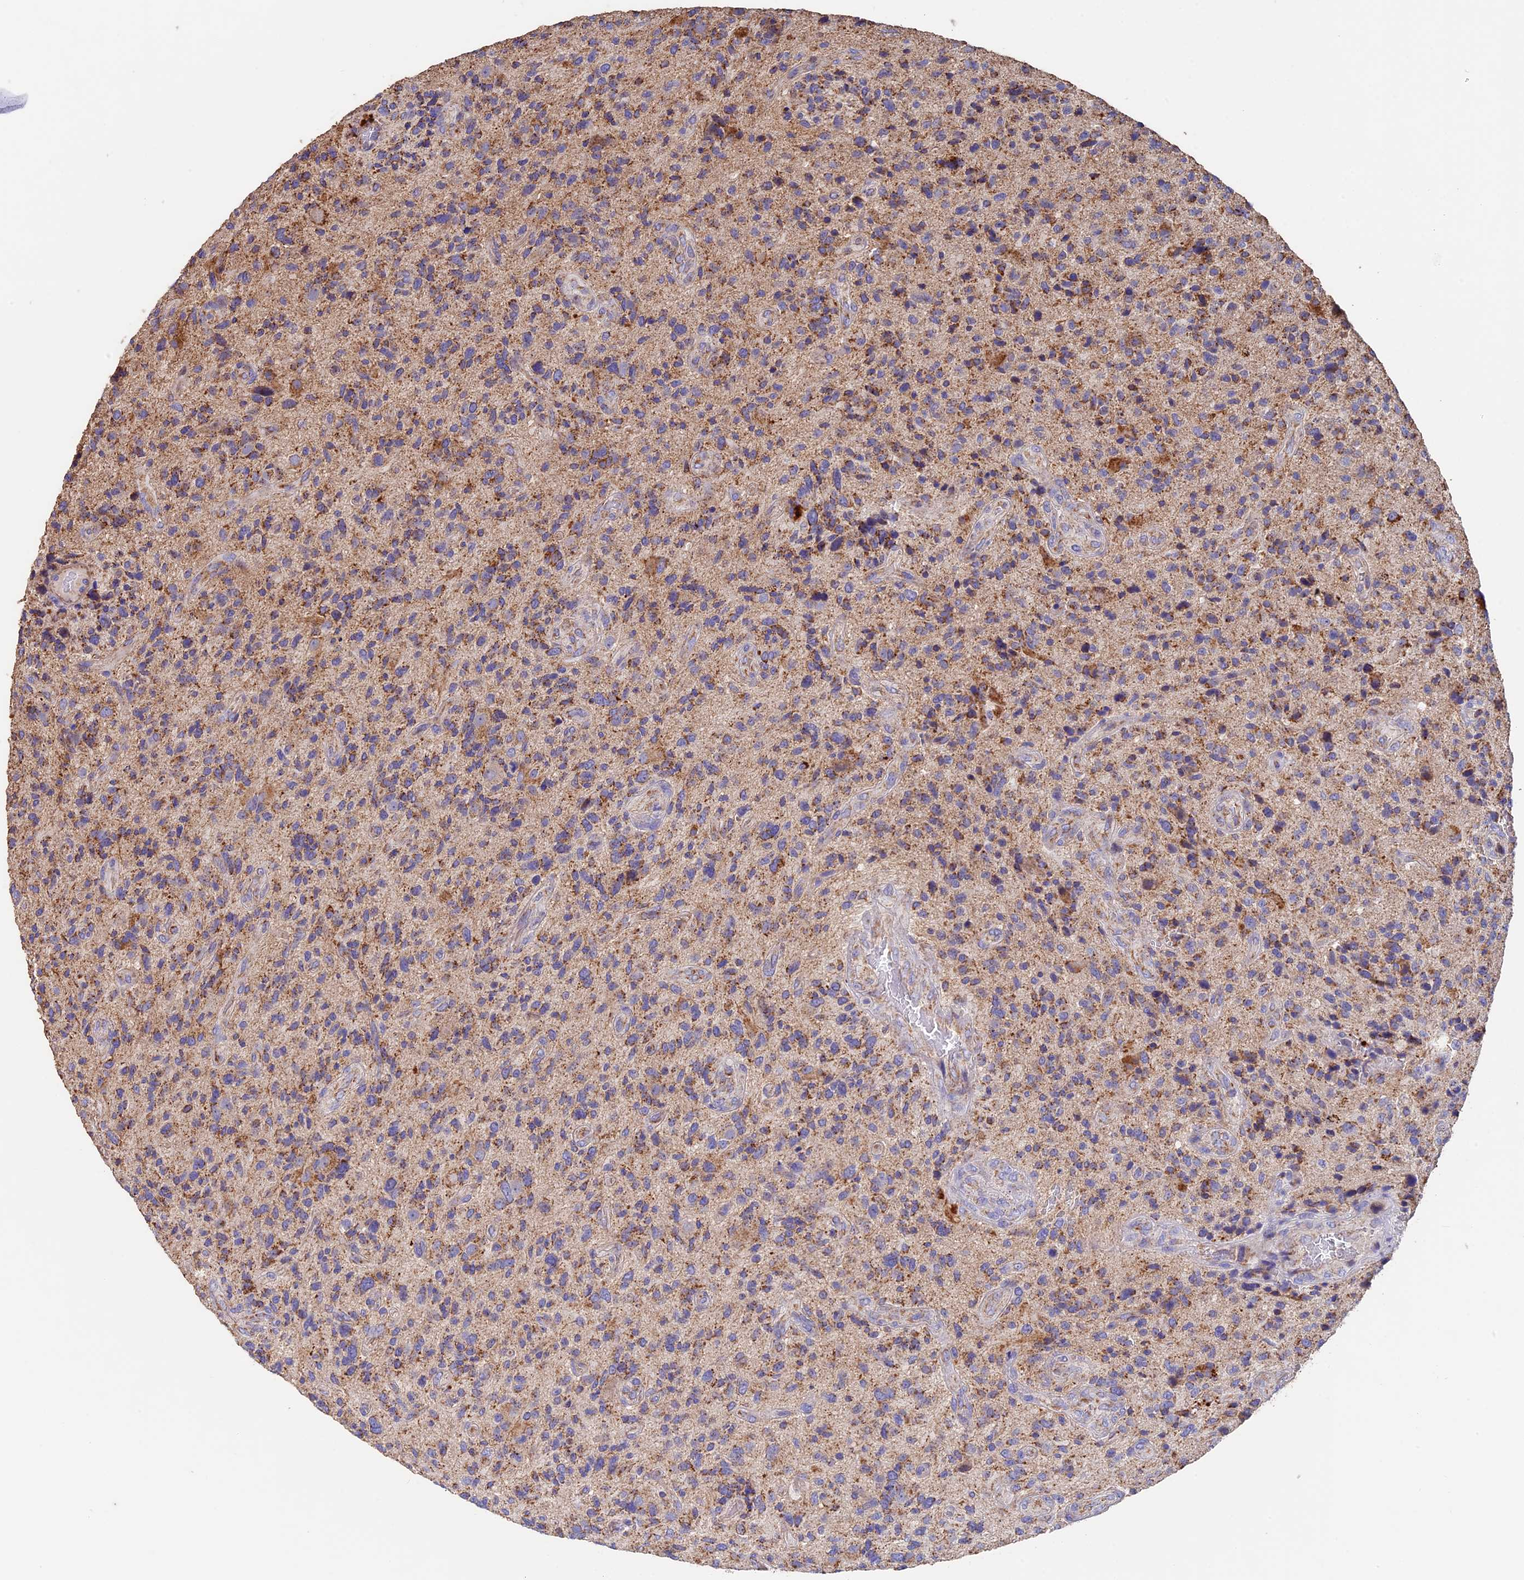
{"staining": {"intensity": "moderate", "quantity": ">75%", "location": "cytoplasmic/membranous"}, "tissue": "glioma", "cell_type": "Tumor cells", "image_type": "cancer", "snomed": [{"axis": "morphology", "description": "Glioma, malignant, High grade"}, {"axis": "topography", "description": "Brain"}], "caption": "Protein expression analysis of human high-grade glioma (malignant) reveals moderate cytoplasmic/membranous positivity in approximately >75% of tumor cells. (DAB (3,3'-diaminobenzidine) = brown stain, brightfield microscopy at high magnification).", "gene": "ADAT1", "patient": {"sex": "male", "age": 47}}